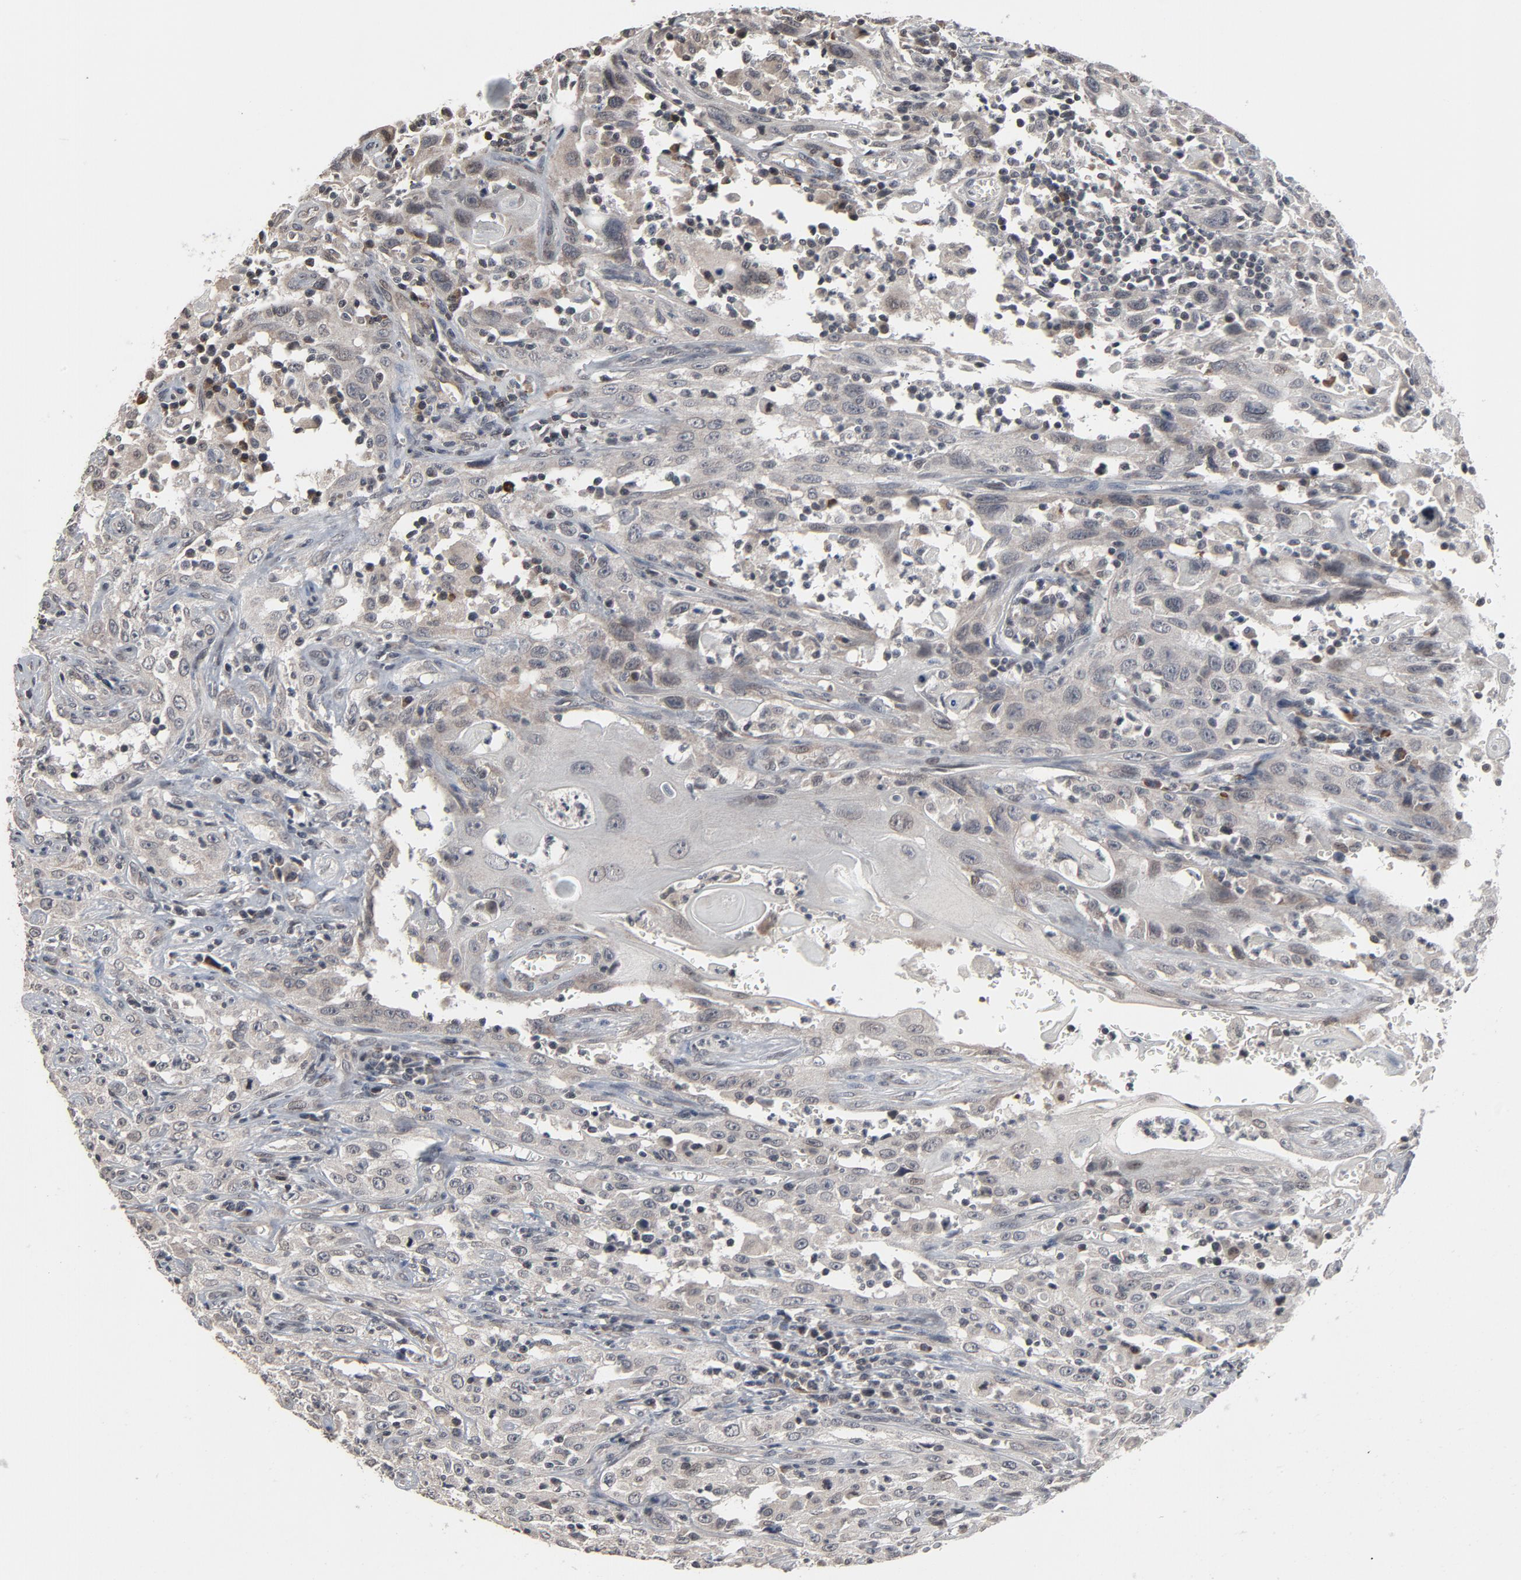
{"staining": {"intensity": "weak", "quantity": "25%-75%", "location": "cytoplasmic/membranous,nuclear"}, "tissue": "head and neck cancer", "cell_type": "Tumor cells", "image_type": "cancer", "snomed": [{"axis": "morphology", "description": "Squamous cell carcinoma, NOS"}, {"axis": "topography", "description": "Oral tissue"}, {"axis": "topography", "description": "Head-Neck"}], "caption": "Head and neck squamous cell carcinoma stained with a protein marker reveals weak staining in tumor cells.", "gene": "POM121", "patient": {"sex": "female", "age": 76}}